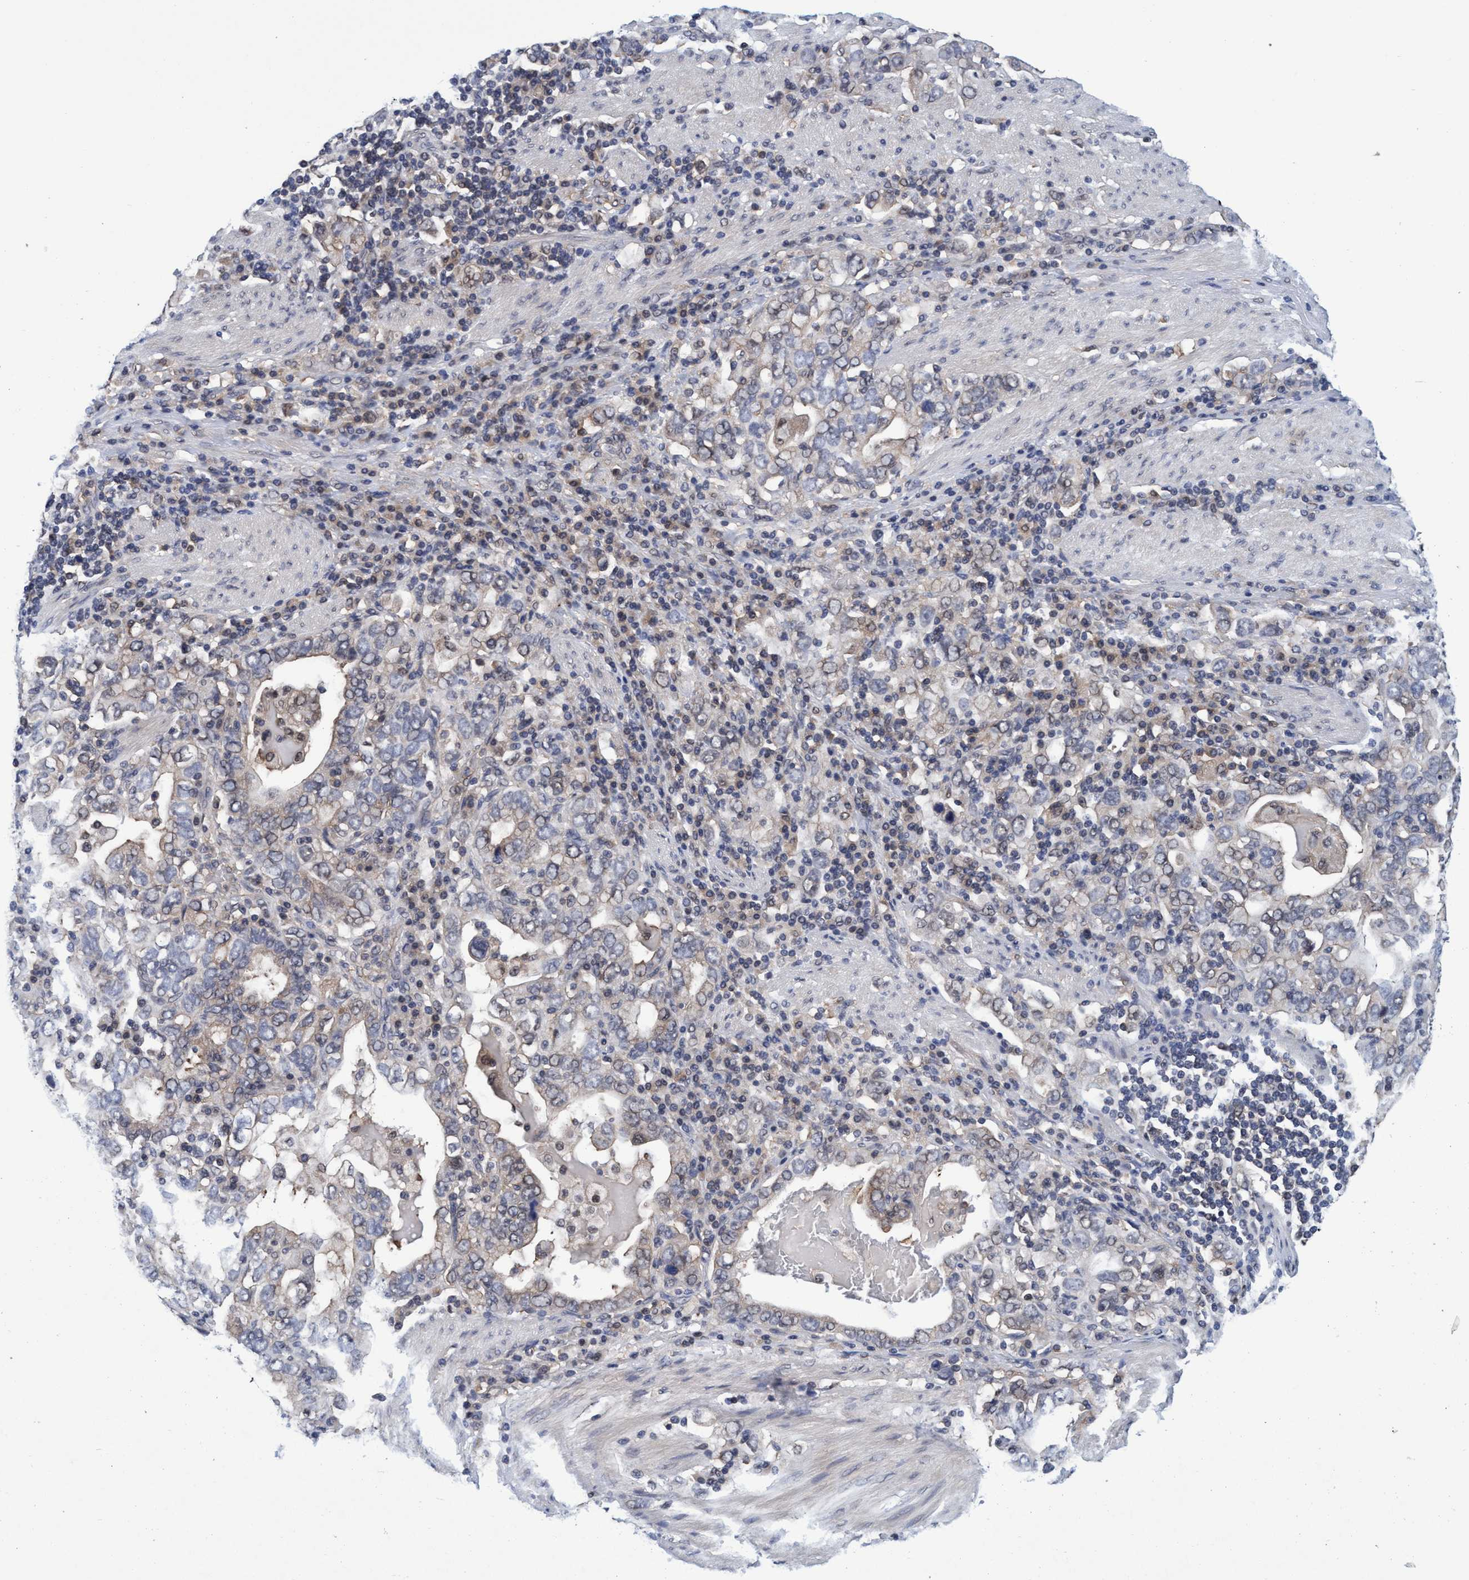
{"staining": {"intensity": "weak", "quantity": "<25%", "location": "cytoplasmic/membranous"}, "tissue": "stomach cancer", "cell_type": "Tumor cells", "image_type": "cancer", "snomed": [{"axis": "morphology", "description": "Adenocarcinoma, NOS"}, {"axis": "topography", "description": "Stomach, upper"}], "caption": "IHC image of stomach cancer (adenocarcinoma) stained for a protein (brown), which reveals no expression in tumor cells.", "gene": "PSMD12", "patient": {"sex": "male", "age": 62}}